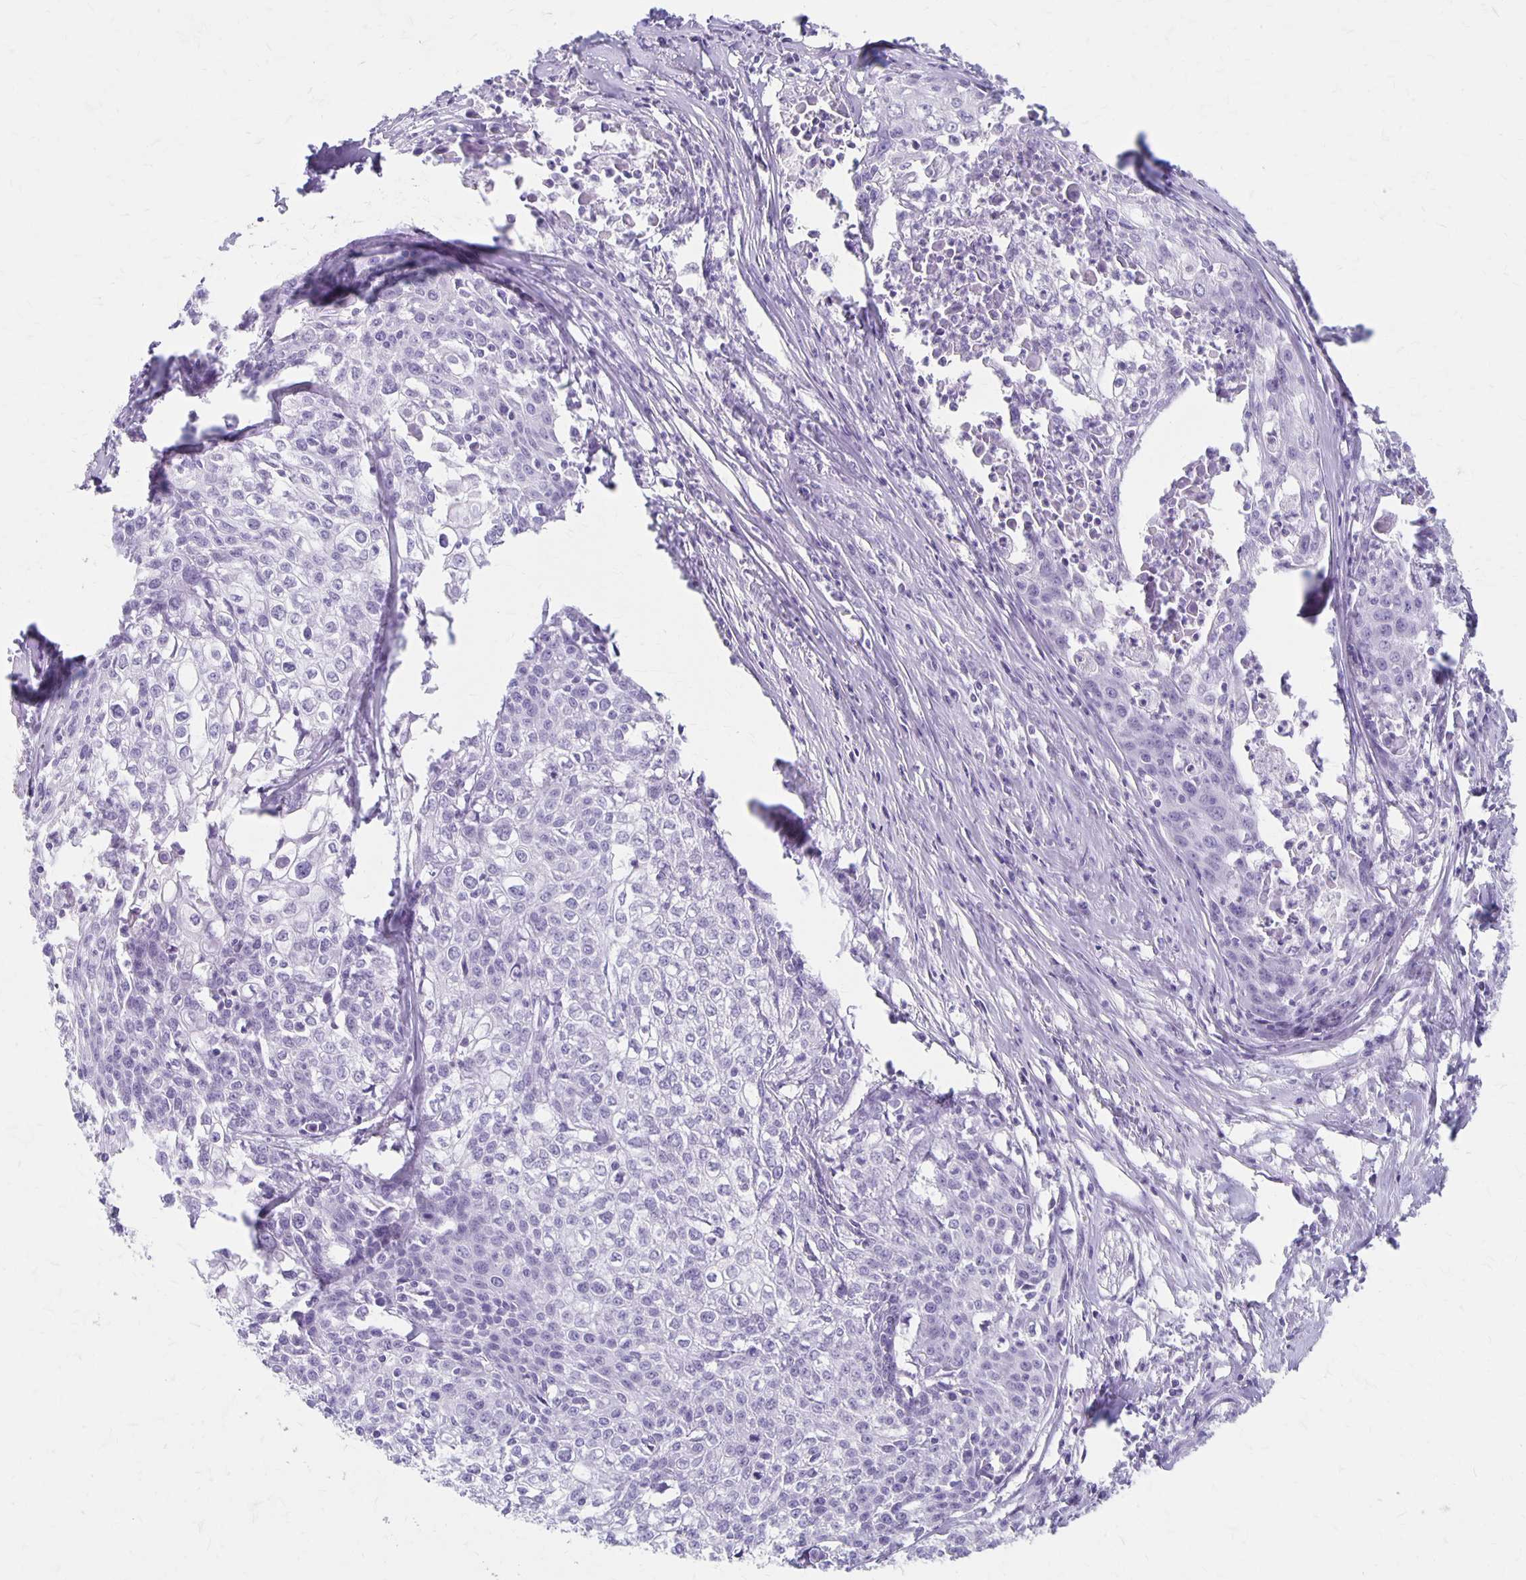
{"staining": {"intensity": "negative", "quantity": "none", "location": "none"}, "tissue": "cervical cancer", "cell_type": "Tumor cells", "image_type": "cancer", "snomed": [{"axis": "morphology", "description": "Squamous cell carcinoma, NOS"}, {"axis": "topography", "description": "Cervix"}], "caption": "This is an immunohistochemistry micrograph of human squamous cell carcinoma (cervical). There is no expression in tumor cells.", "gene": "MAGEC2", "patient": {"sex": "female", "age": 39}}